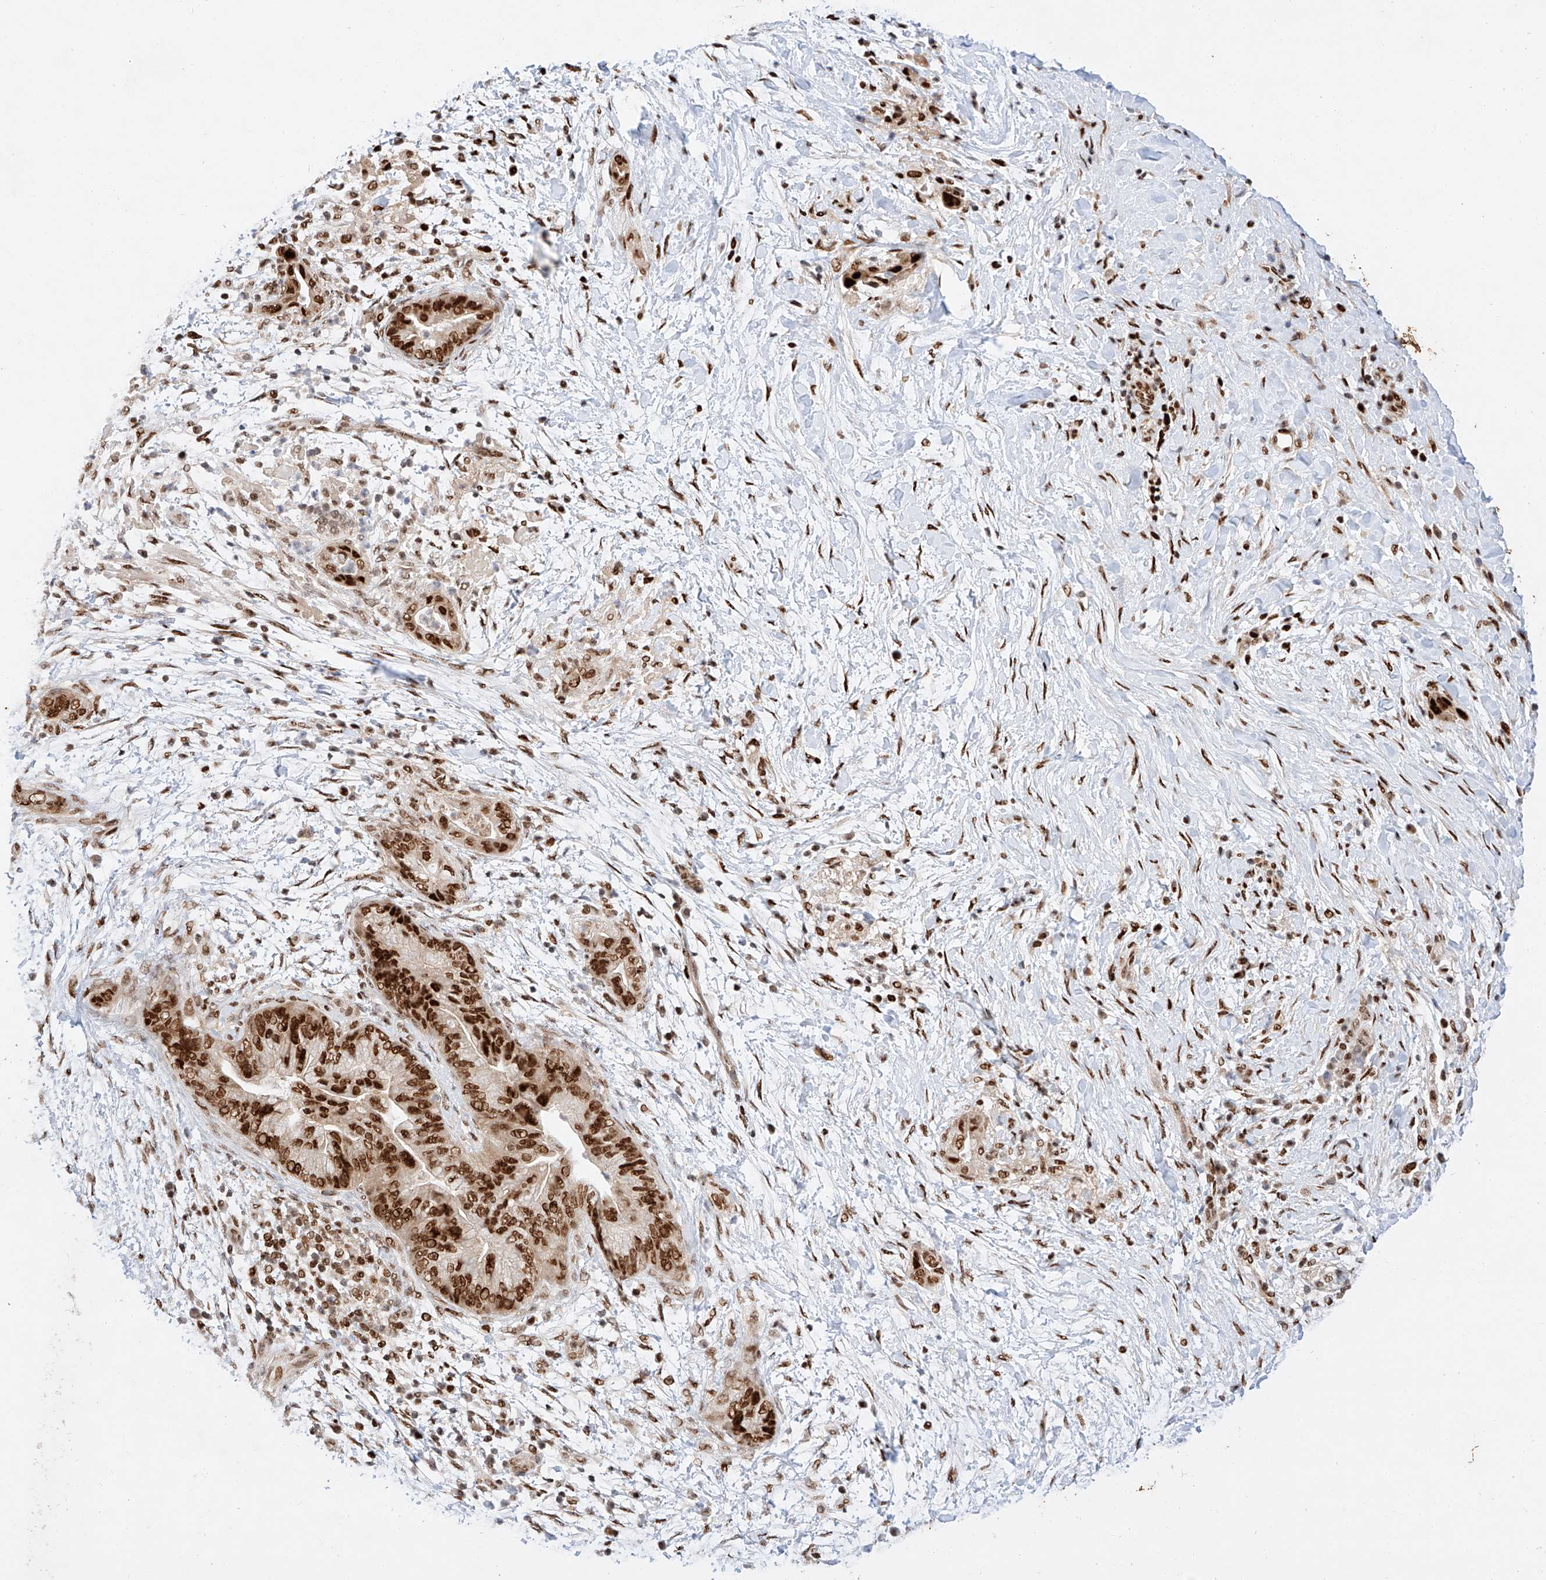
{"staining": {"intensity": "strong", "quantity": ">75%", "location": "nuclear"}, "tissue": "pancreatic cancer", "cell_type": "Tumor cells", "image_type": "cancer", "snomed": [{"axis": "morphology", "description": "Adenocarcinoma, NOS"}, {"axis": "topography", "description": "Pancreas"}], "caption": "Strong nuclear positivity for a protein is present in about >75% of tumor cells of pancreatic adenocarcinoma using immunohistochemistry (IHC).", "gene": "HDAC9", "patient": {"sex": "male", "age": 75}}